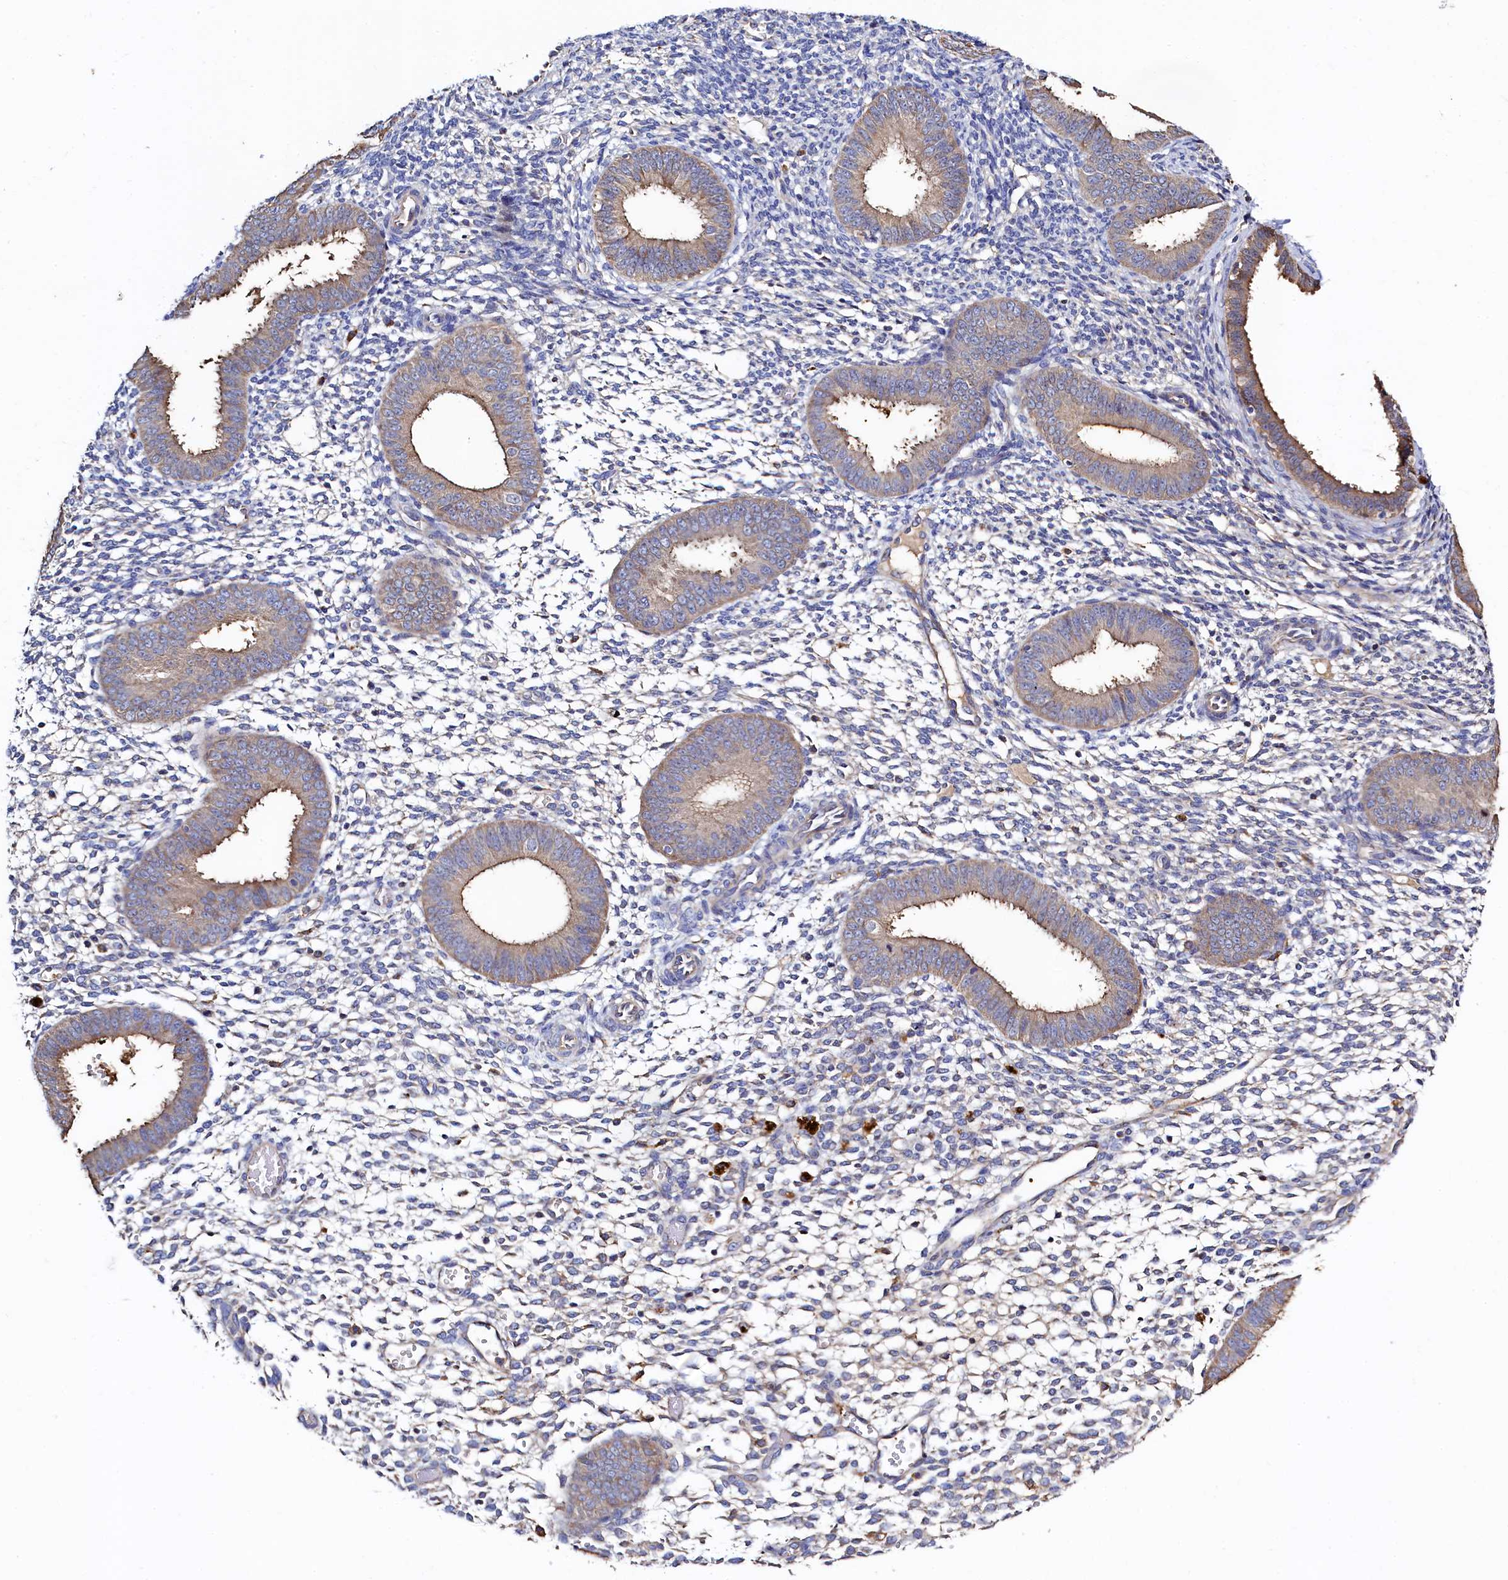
{"staining": {"intensity": "negative", "quantity": "none", "location": "none"}, "tissue": "endometrium", "cell_type": "Cells in endometrial stroma", "image_type": "normal", "snomed": [{"axis": "morphology", "description": "Normal tissue, NOS"}, {"axis": "topography", "description": "Uterus"}, {"axis": "topography", "description": "Endometrium"}], "caption": "The immunohistochemistry histopathology image has no significant expression in cells in endometrial stroma of endometrium. Brightfield microscopy of IHC stained with DAB (3,3'-diaminobenzidine) (brown) and hematoxylin (blue), captured at high magnification.", "gene": "TK2", "patient": {"sex": "female", "age": 48}}